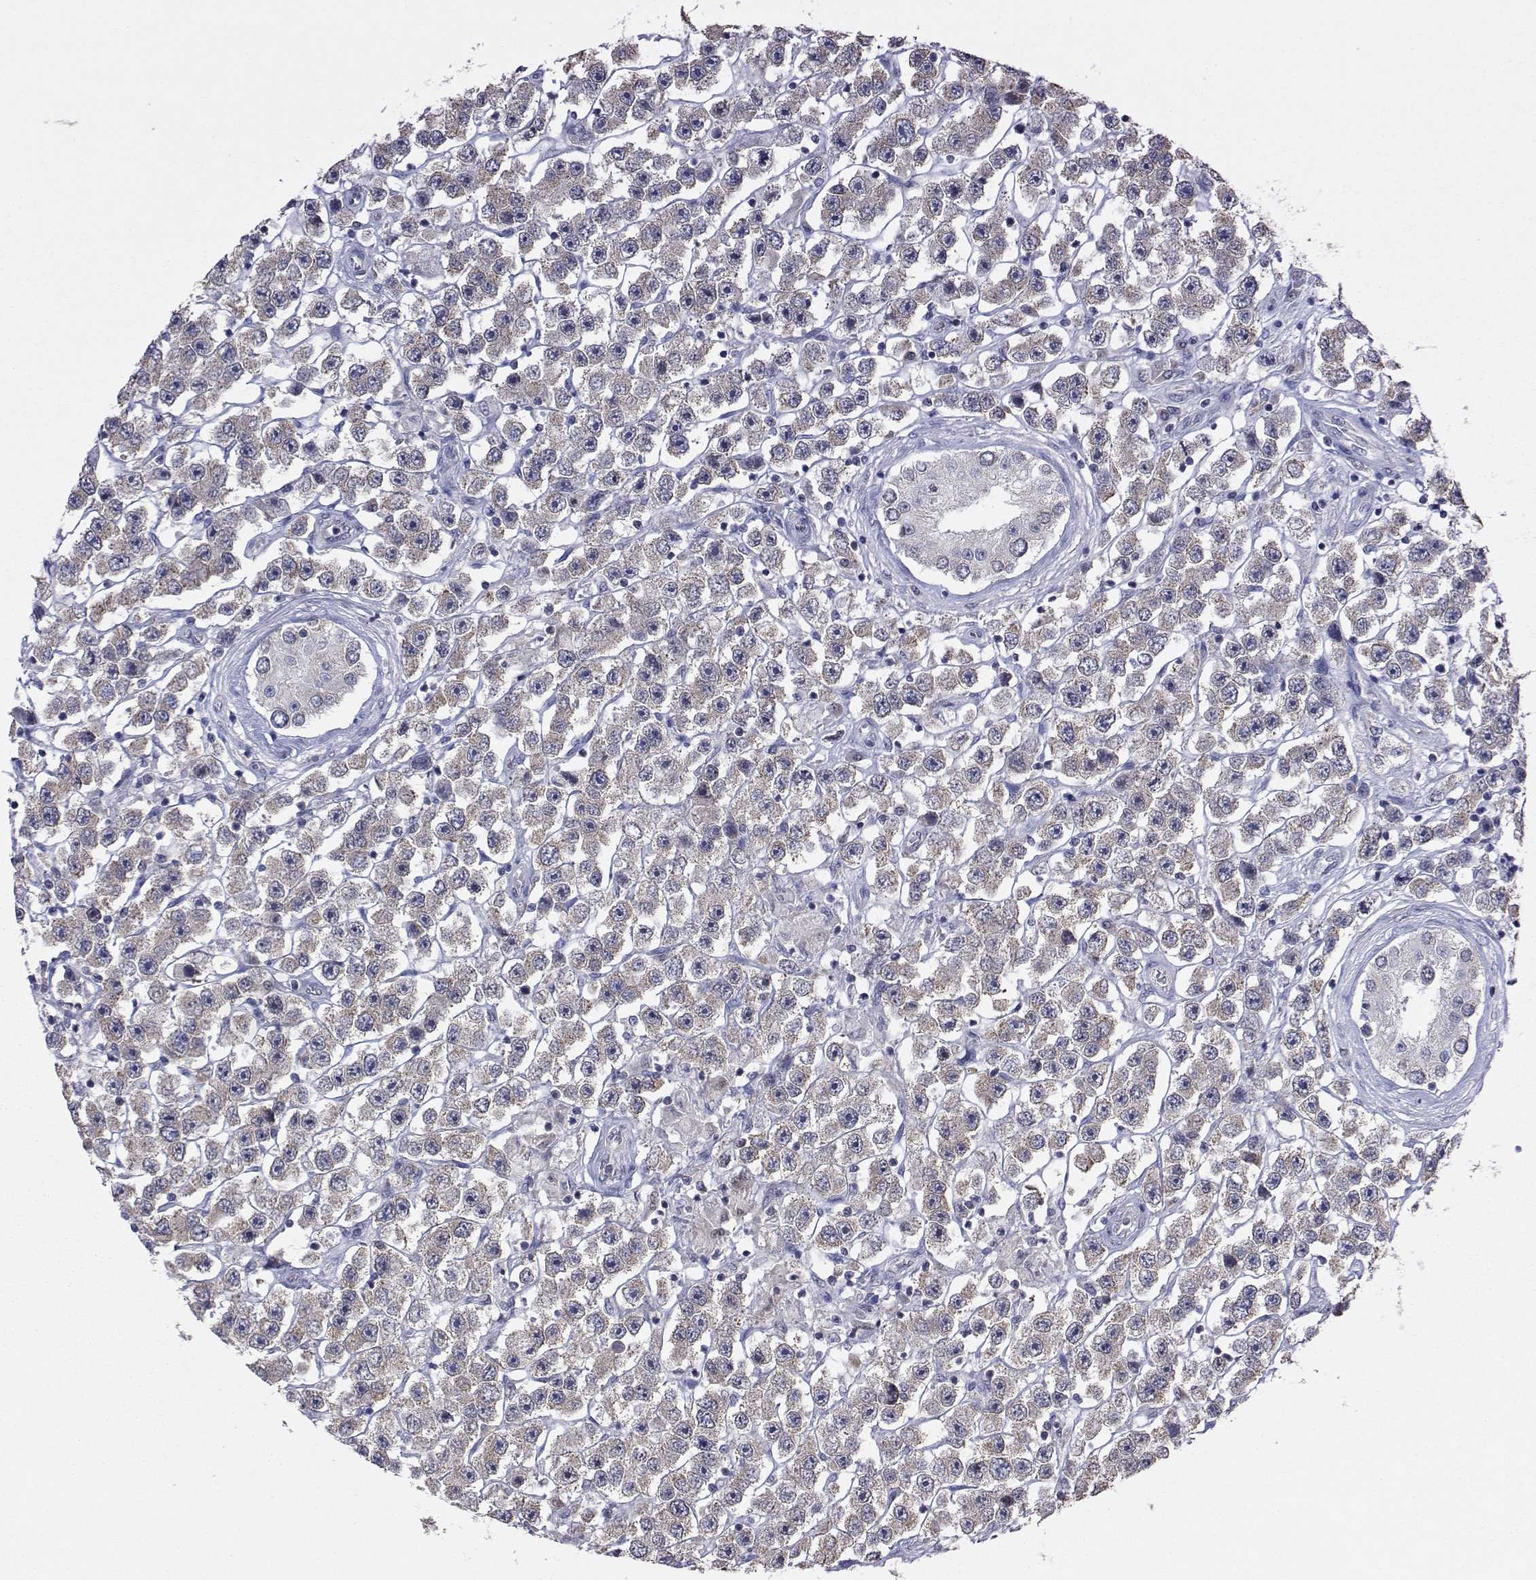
{"staining": {"intensity": "weak", "quantity": "25%-75%", "location": "cytoplasmic/membranous"}, "tissue": "testis cancer", "cell_type": "Tumor cells", "image_type": "cancer", "snomed": [{"axis": "morphology", "description": "Seminoma, NOS"}, {"axis": "topography", "description": "Testis"}], "caption": "An immunohistochemistry photomicrograph of neoplastic tissue is shown. Protein staining in brown labels weak cytoplasmic/membranous positivity in testis cancer within tumor cells. The protein is stained brown, and the nuclei are stained in blue (DAB (3,3'-diaminobenzidine) IHC with brightfield microscopy, high magnification).", "gene": "KIF13B", "patient": {"sex": "male", "age": 45}}